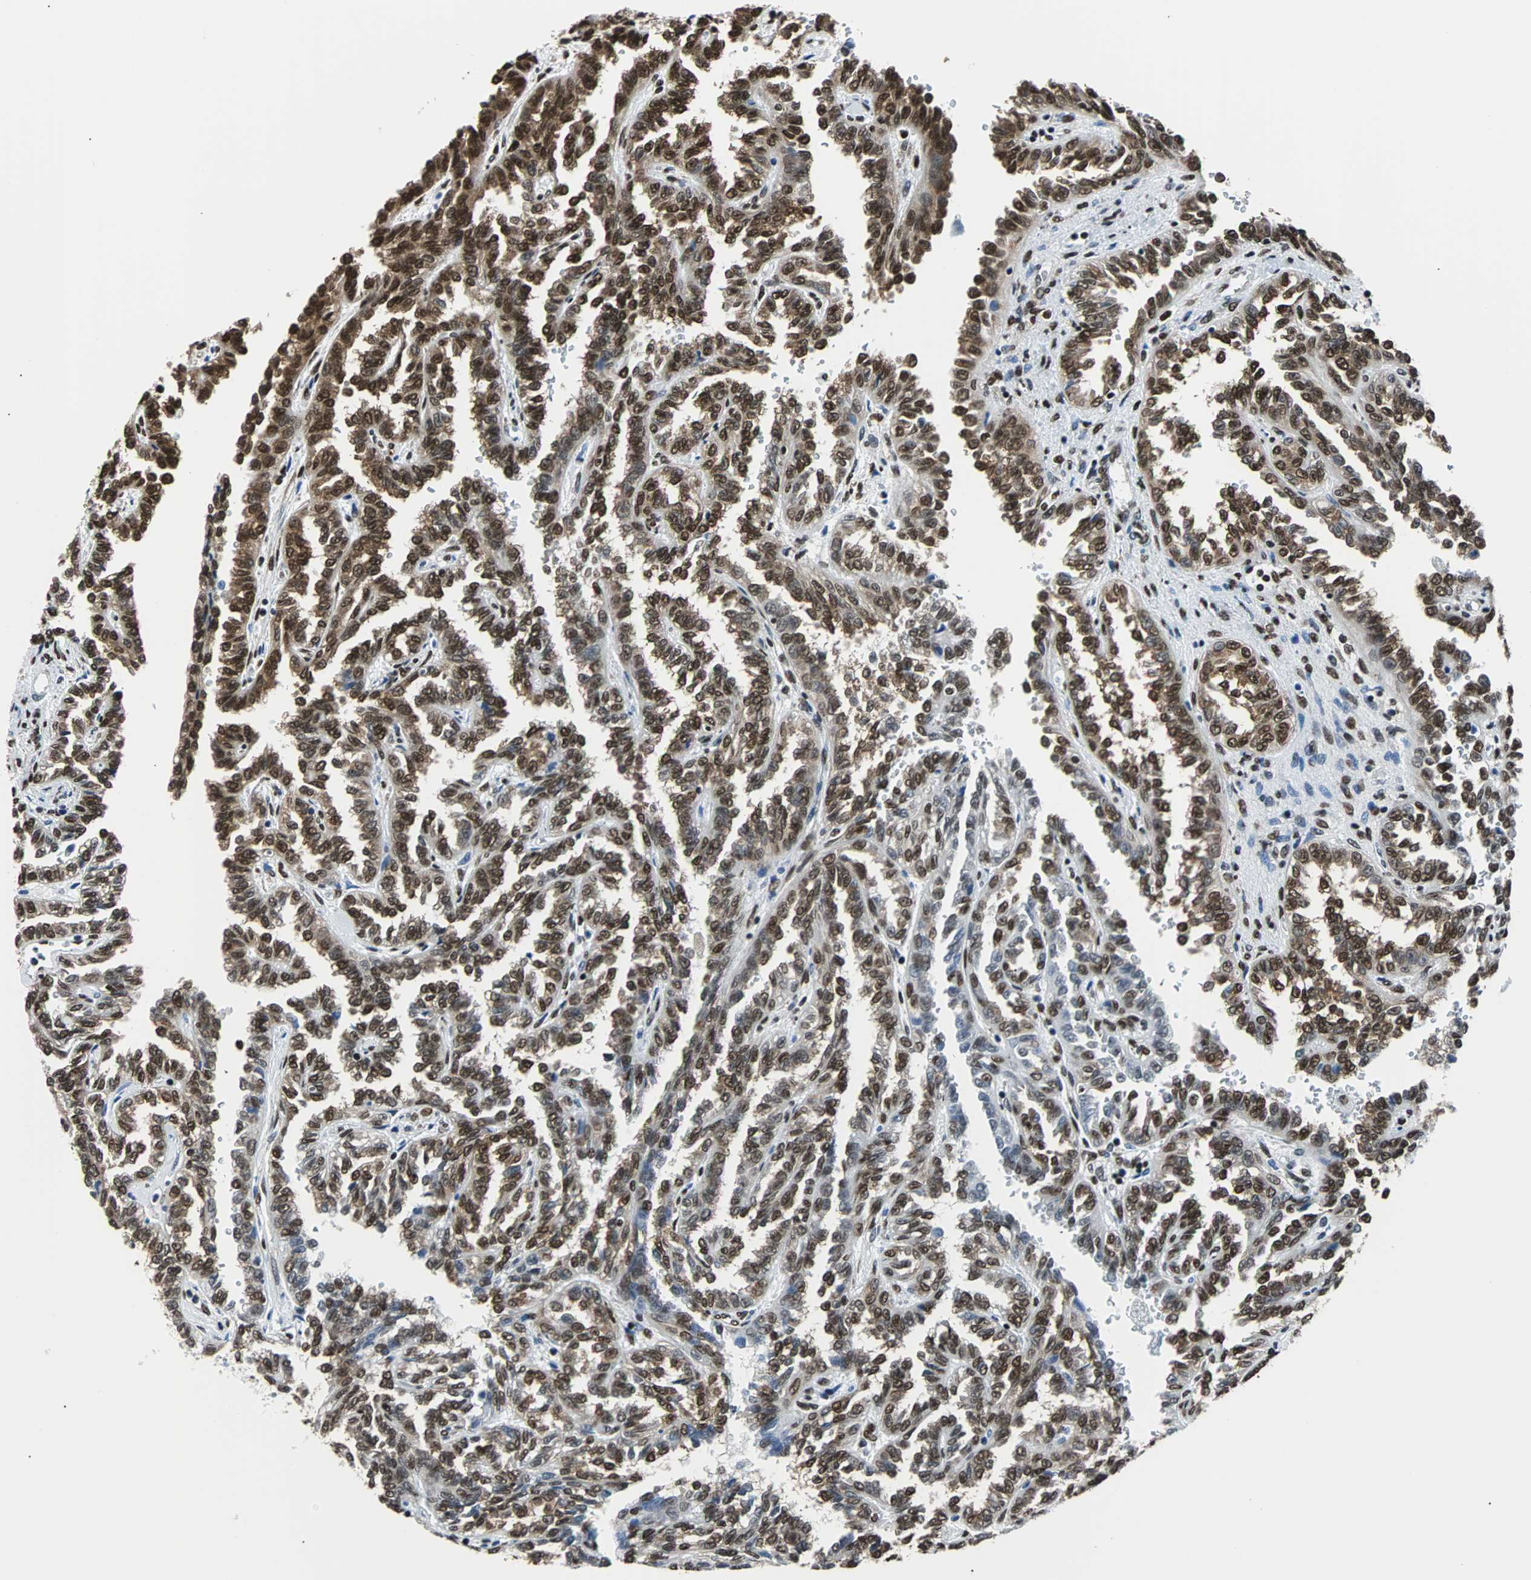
{"staining": {"intensity": "strong", "quantity": ">75%", "location": "cytoplasmic/membranous,nuclear"}, "tissue": "renal cancer", "cell_type": "Tumor cells", "image_type": "cancer", "snomed": [{"axis": "morphology", "description": "Inflammation, NOS"}, {"axis": "morphology", "description": "Adenocarcinoma, NOS"}, {"axis": "topography", "description": "Kidney"}], "caption": "Renal cancer stained for a protein reveals strong cytoplasmic/membranous and nuclear positivity in tumor cells.", "gene": "FUBP1", "patient": {"sex": "male", "age": 68}}